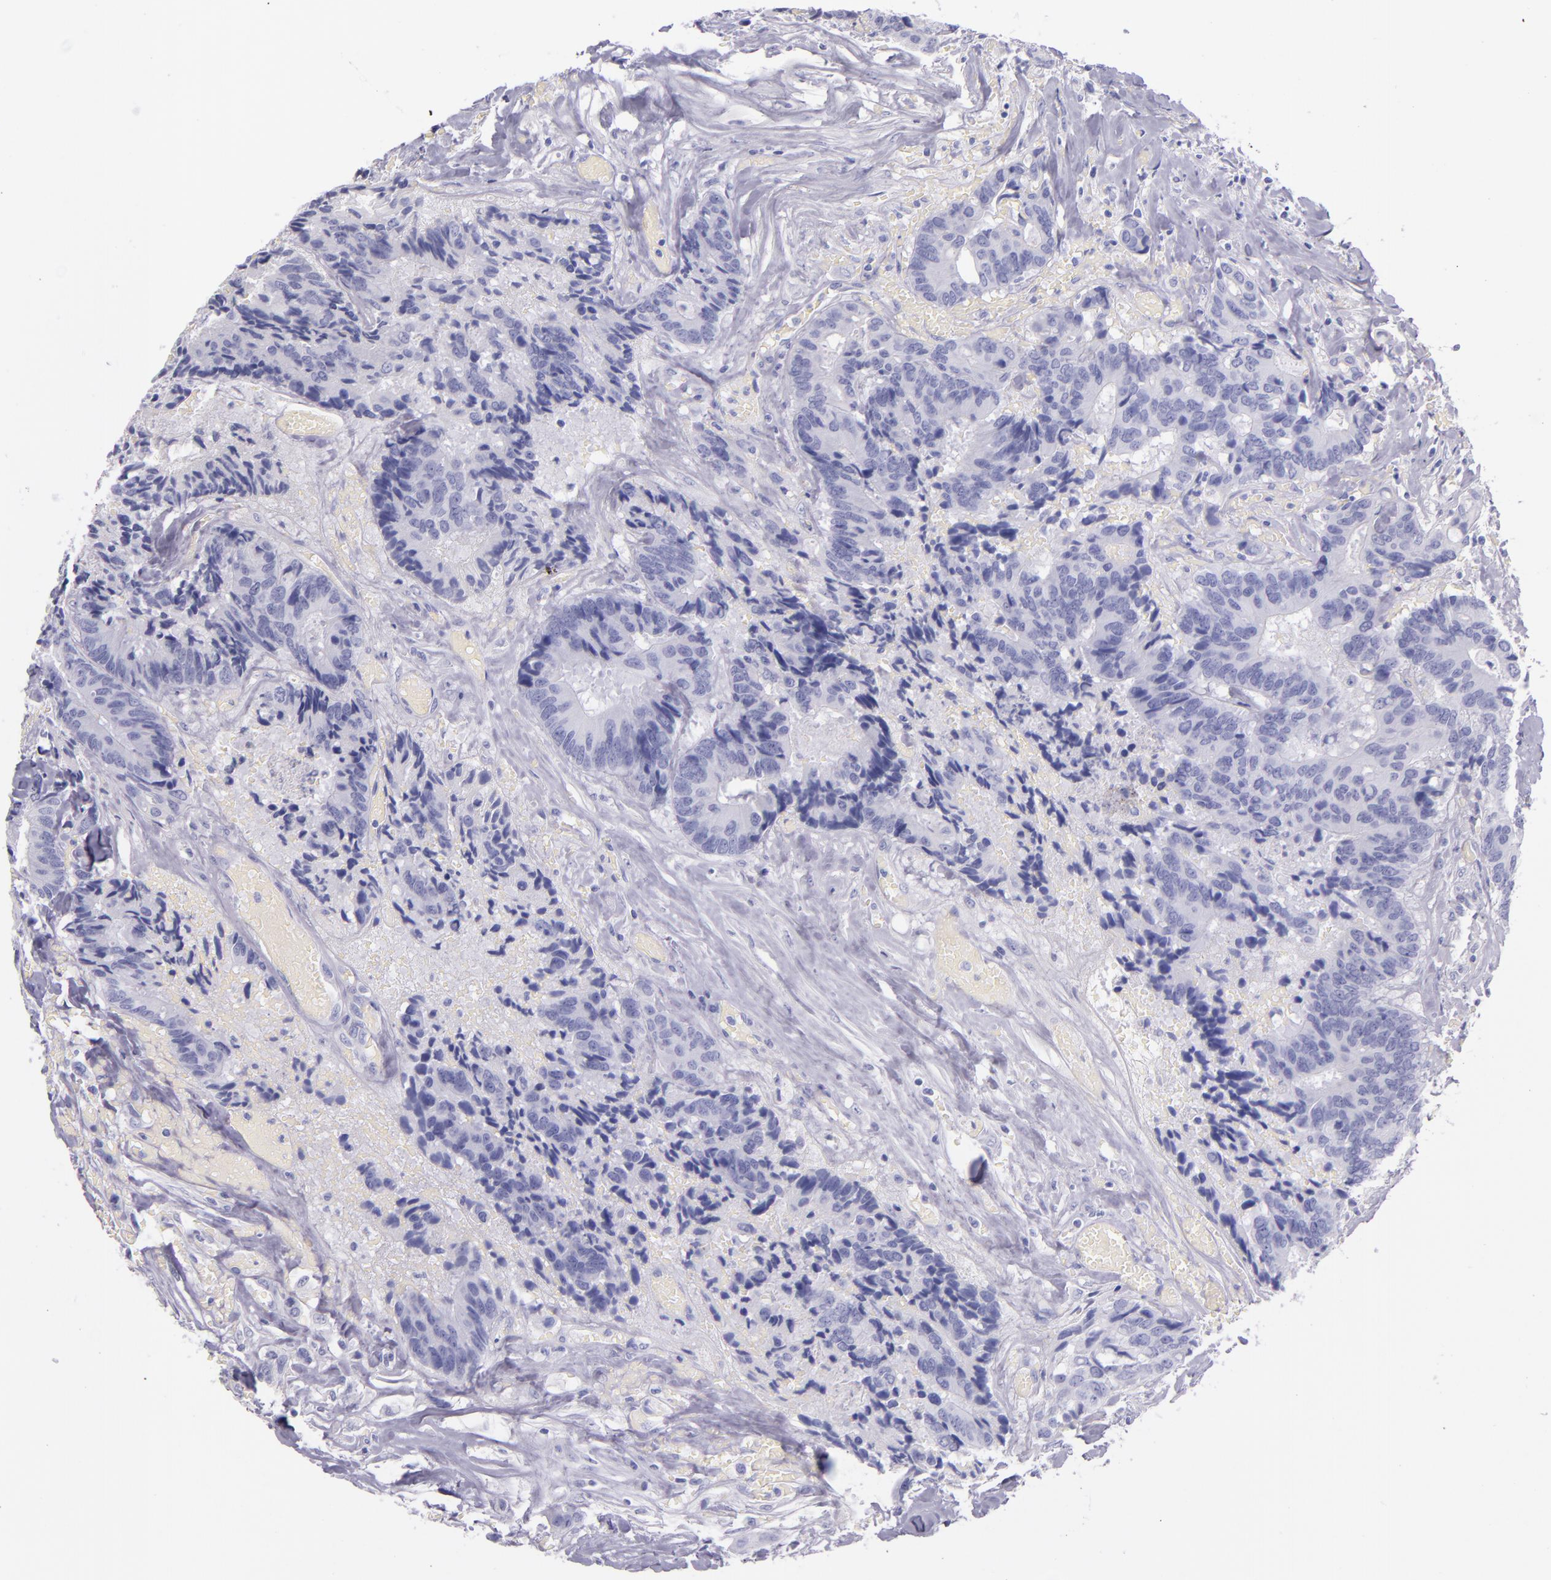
{"staining": {"intensity": "negative", "quantity": "none", "location": "none"}, "tissue": "colorectal cancer", "cell_type": "Tumor cells", "image_type": "cancer", "snomed": [{"axis": "morphology", "description": "Adenocarcinoma, NOS"}, {"axis": "topography", "description": "Rectum"}], "caption": "A high-resolution micrograph shows IHC staining of colorectal cancer, which exhibits no significant expression in tumor cells.", "gene": "SFTPA2", "patient": {"sex": "male", "age": 55}}